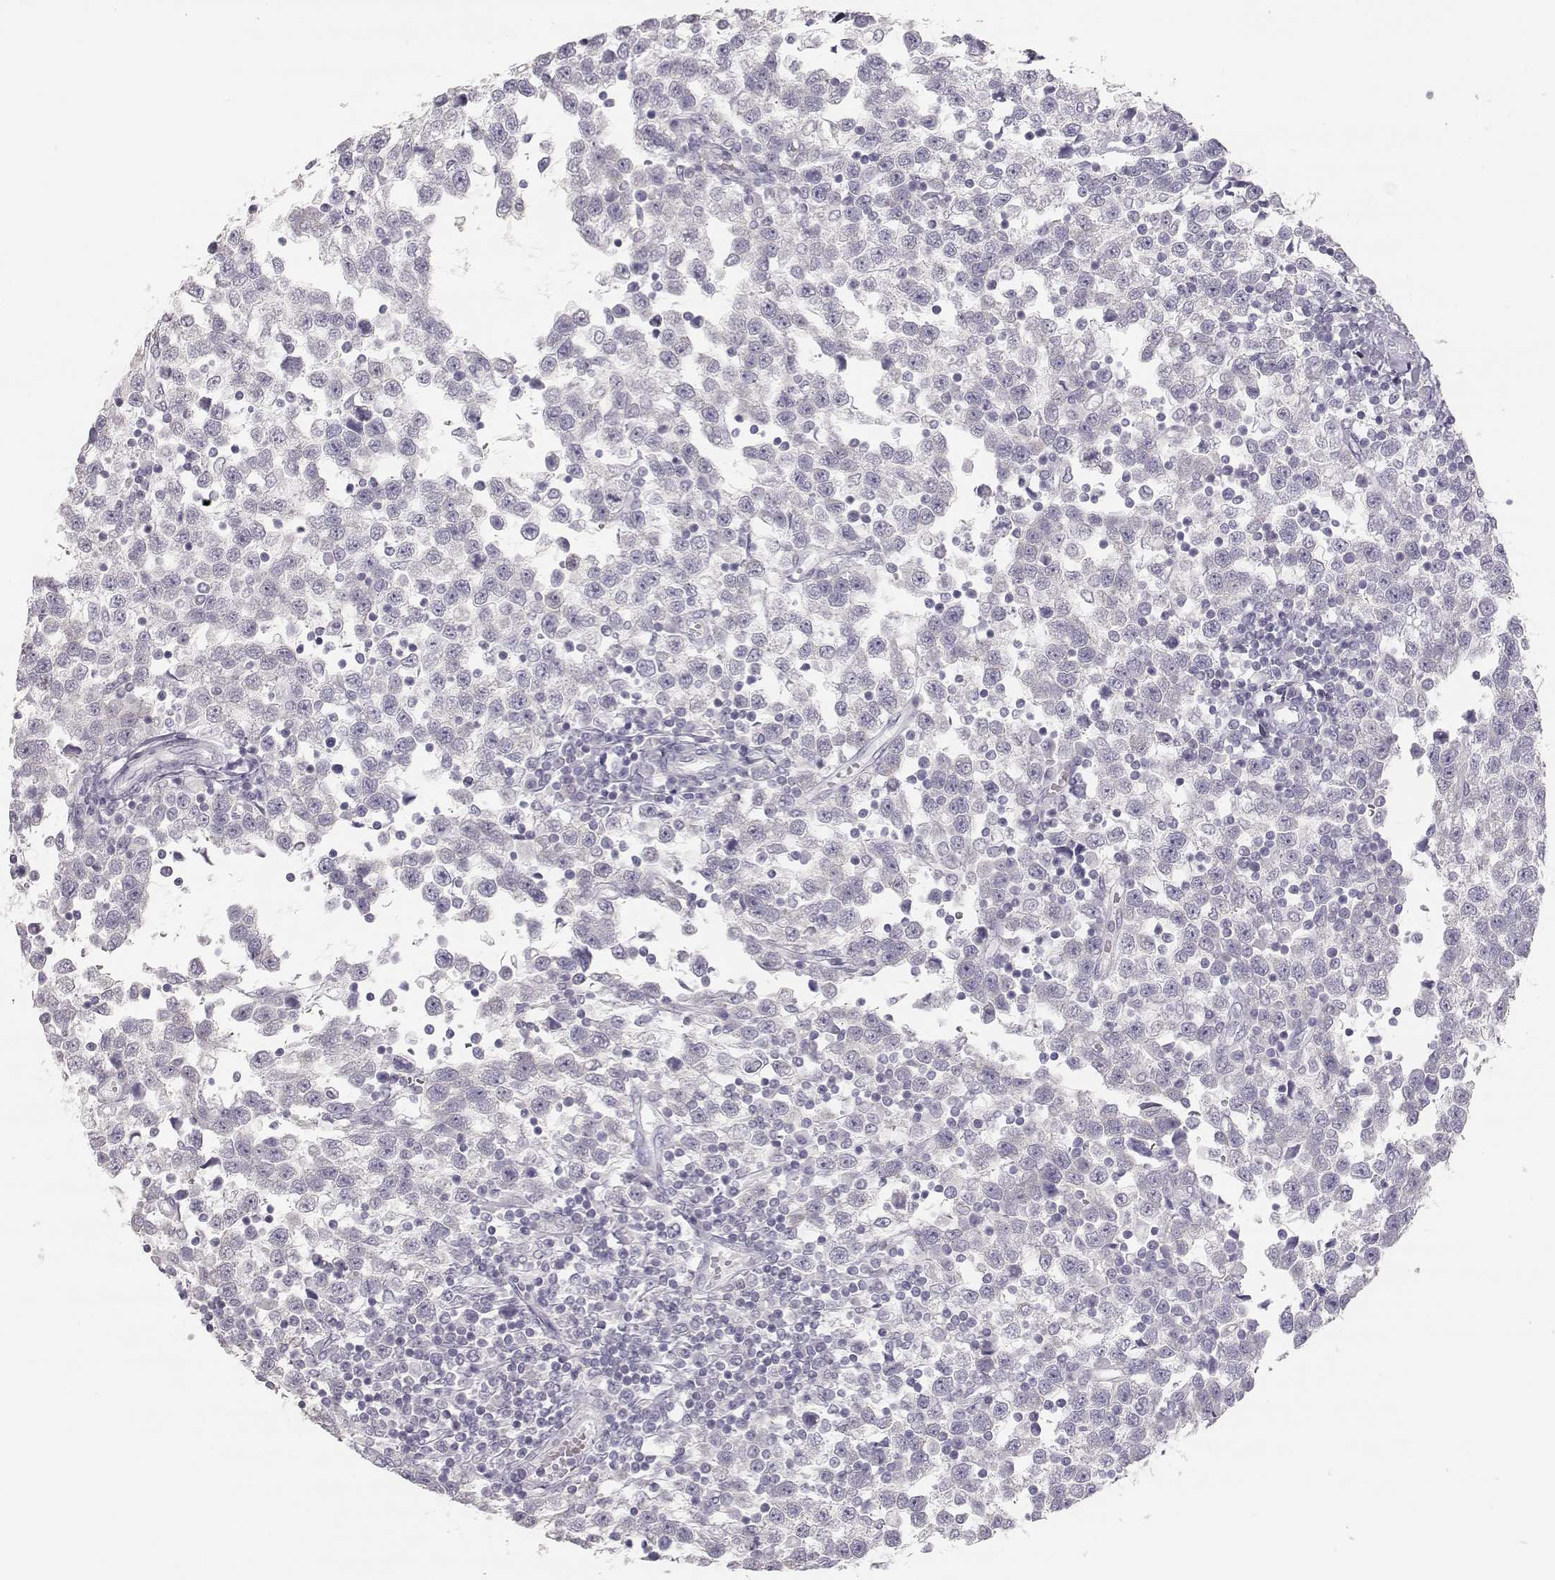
{"staining": {"intensity": "negative", "quantity": "none", "location": "none"}, "tissue": "testis cancer", "cell_type": "Tumor cells", "image_type": "cancer", "snomed": [{"axis": "morphology", "description": "Seminoma, NOS"}, {"axis": "topography", "description": "Testis"}], "caption": "IHC photomicrograph of testis seminoma stained for a protein (brown), which displays no expression in tumor cells.", "gene": "LEPR", "patient": {"sex": "male", "age": 34}}